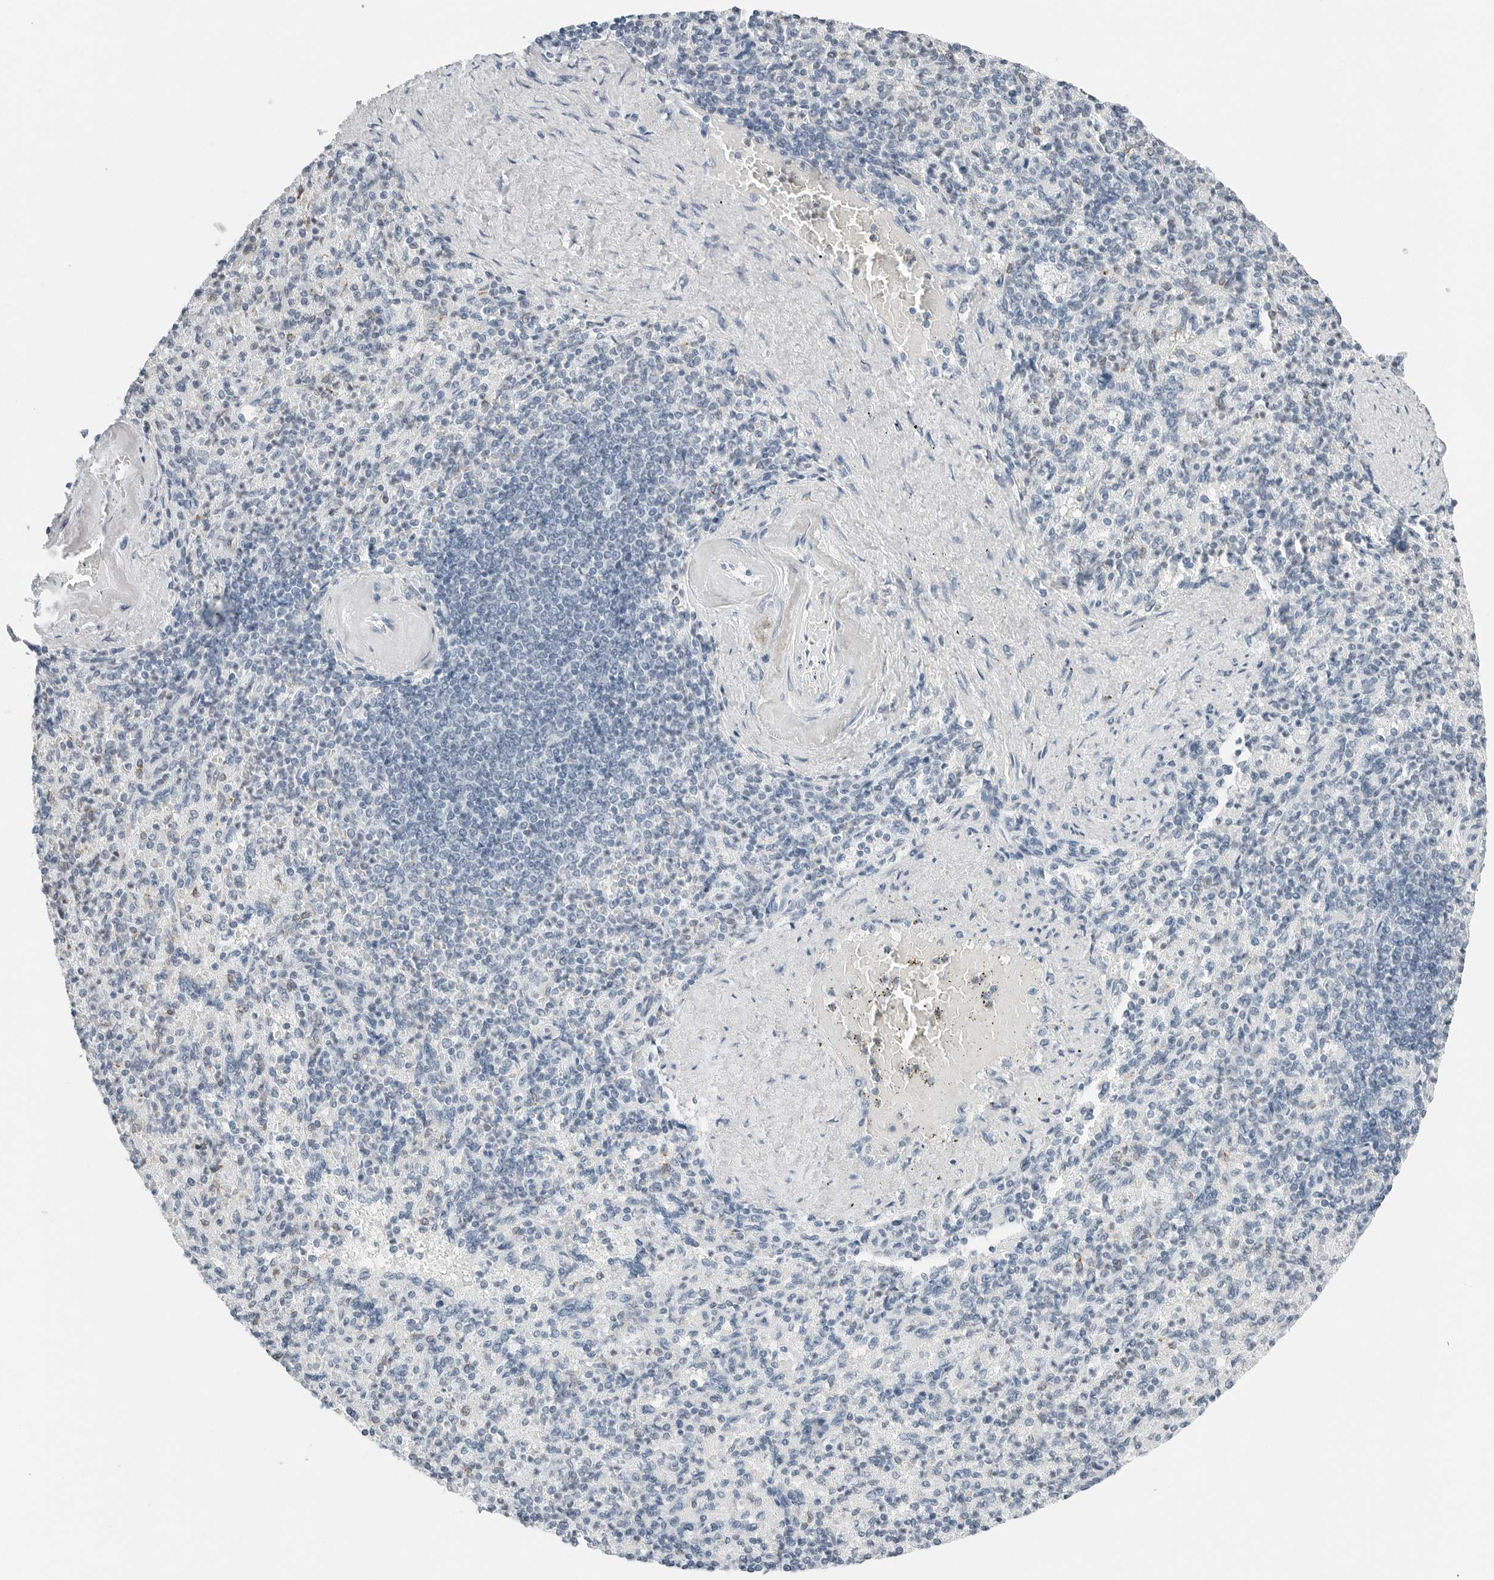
{"staining": {"intensity": "negative", "quantity": "none", "location": "none"}, "tissue": "spleen", "cell_type": "Cells in red pulp", "image_type": "normal", "snomed": [{"axis": "morphology", "description": "Normal tissue, NOS"}, {"axis": "topography", "description": "Spleen"}], "caption": "IHC photomicrograph of normal human spleen stained for a protein (brown), which reveals no expression in cells in red pulp.", "gene": "P4HA2", "patient": {"sex": "female", "age": 74}}